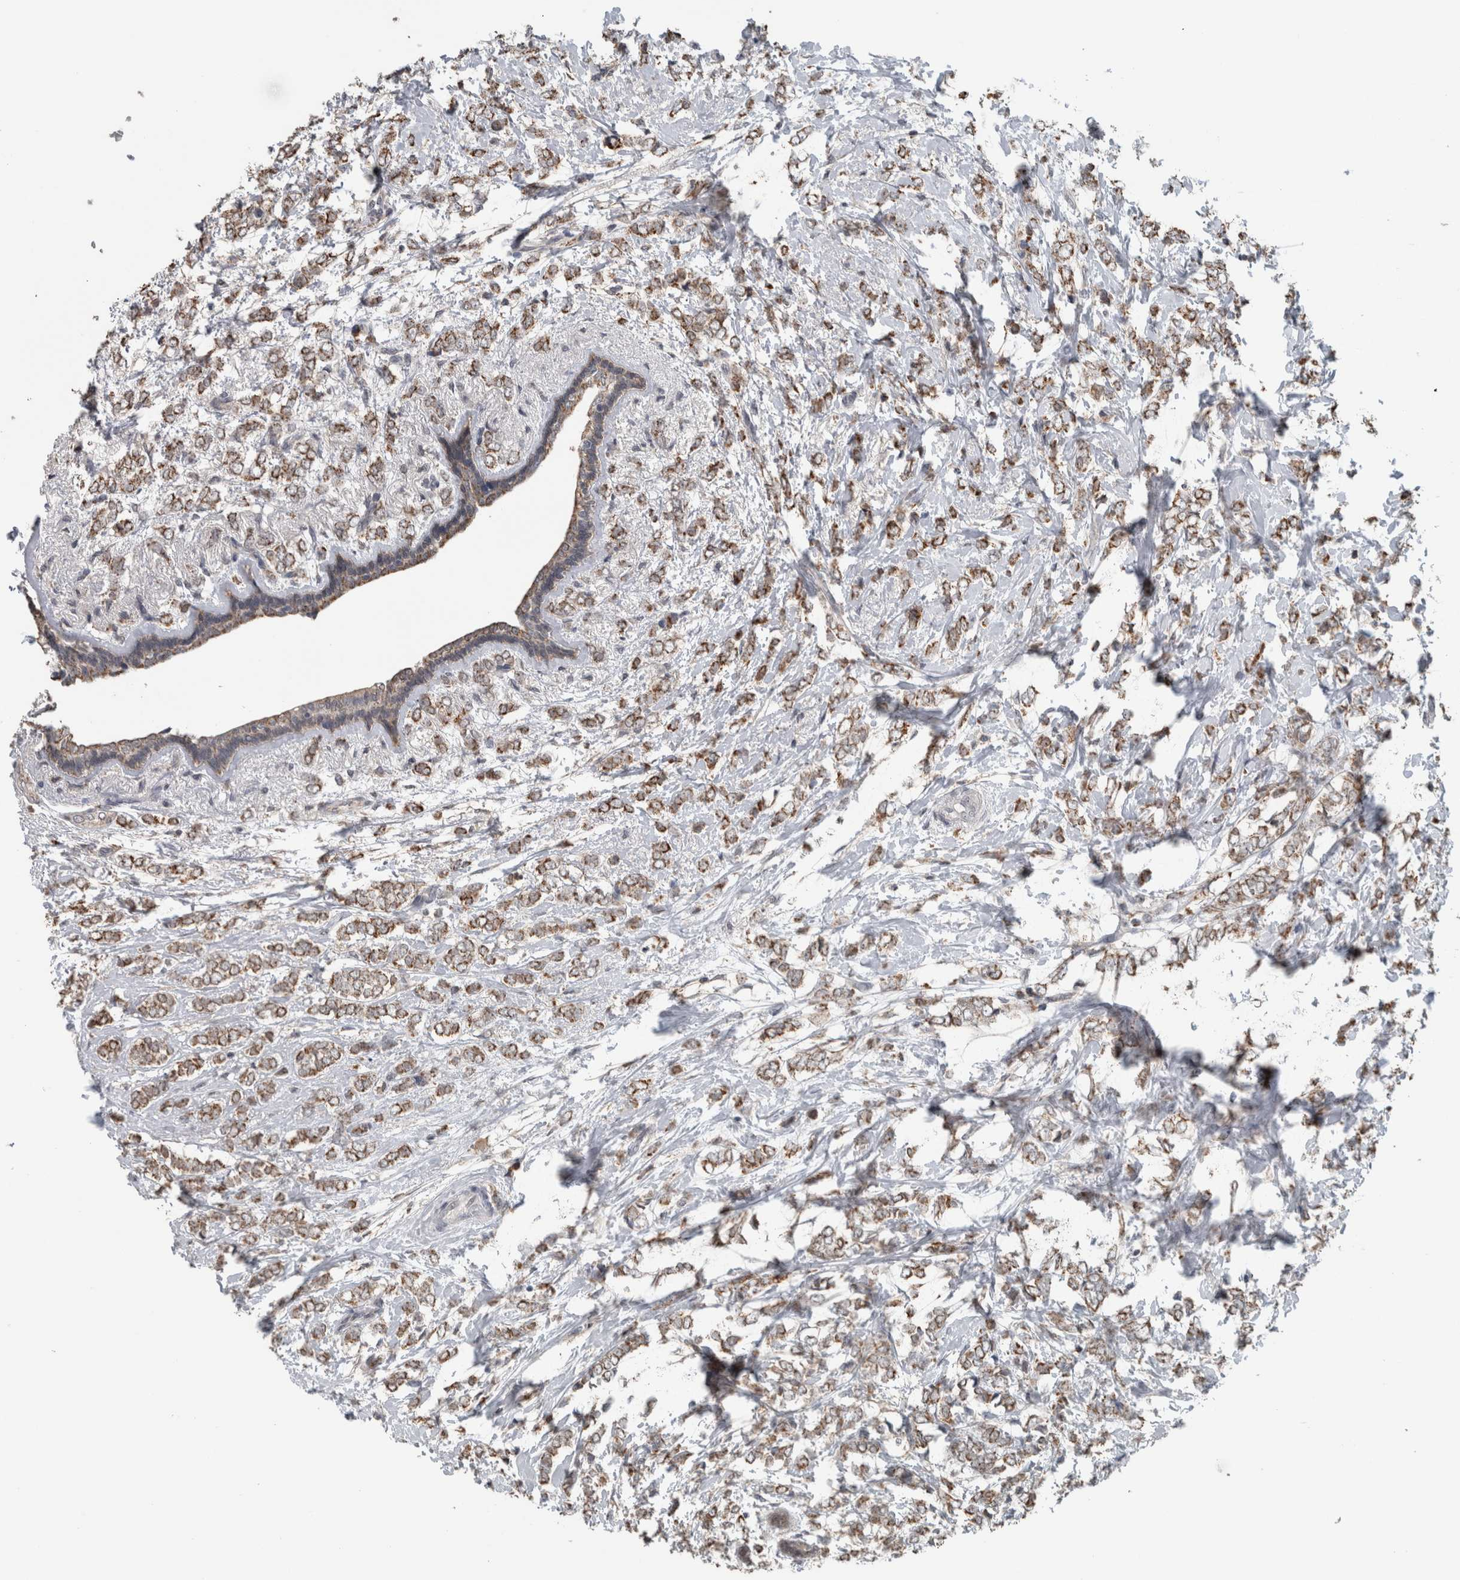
{"staining": {"intensity": "moderate", "quantity": ">75%", "location": "cytoplasmic/membranous"}, "tissue": "breast cancer", "cell_type": "Tumor cells", "image_type": "cancer", "snomed": [{"axis": "morphology", "description": "Normal tissue, NOS"}, {"axis": "morphology", "description": "Lobular carcinoma"}, {"axis": "topography", "description": "Breast"}], "caption": "Immunohistochemical staining of lobular carcinoma (breast) demonstrates medium levels of moderate cytoplasmic/membranous protein staining in approximately >75% of tumor cells. (IHC, brightfield microscopy, high magnification).", "gene": "ACSF2", "patient": {"sex": "female", "age": 47}}